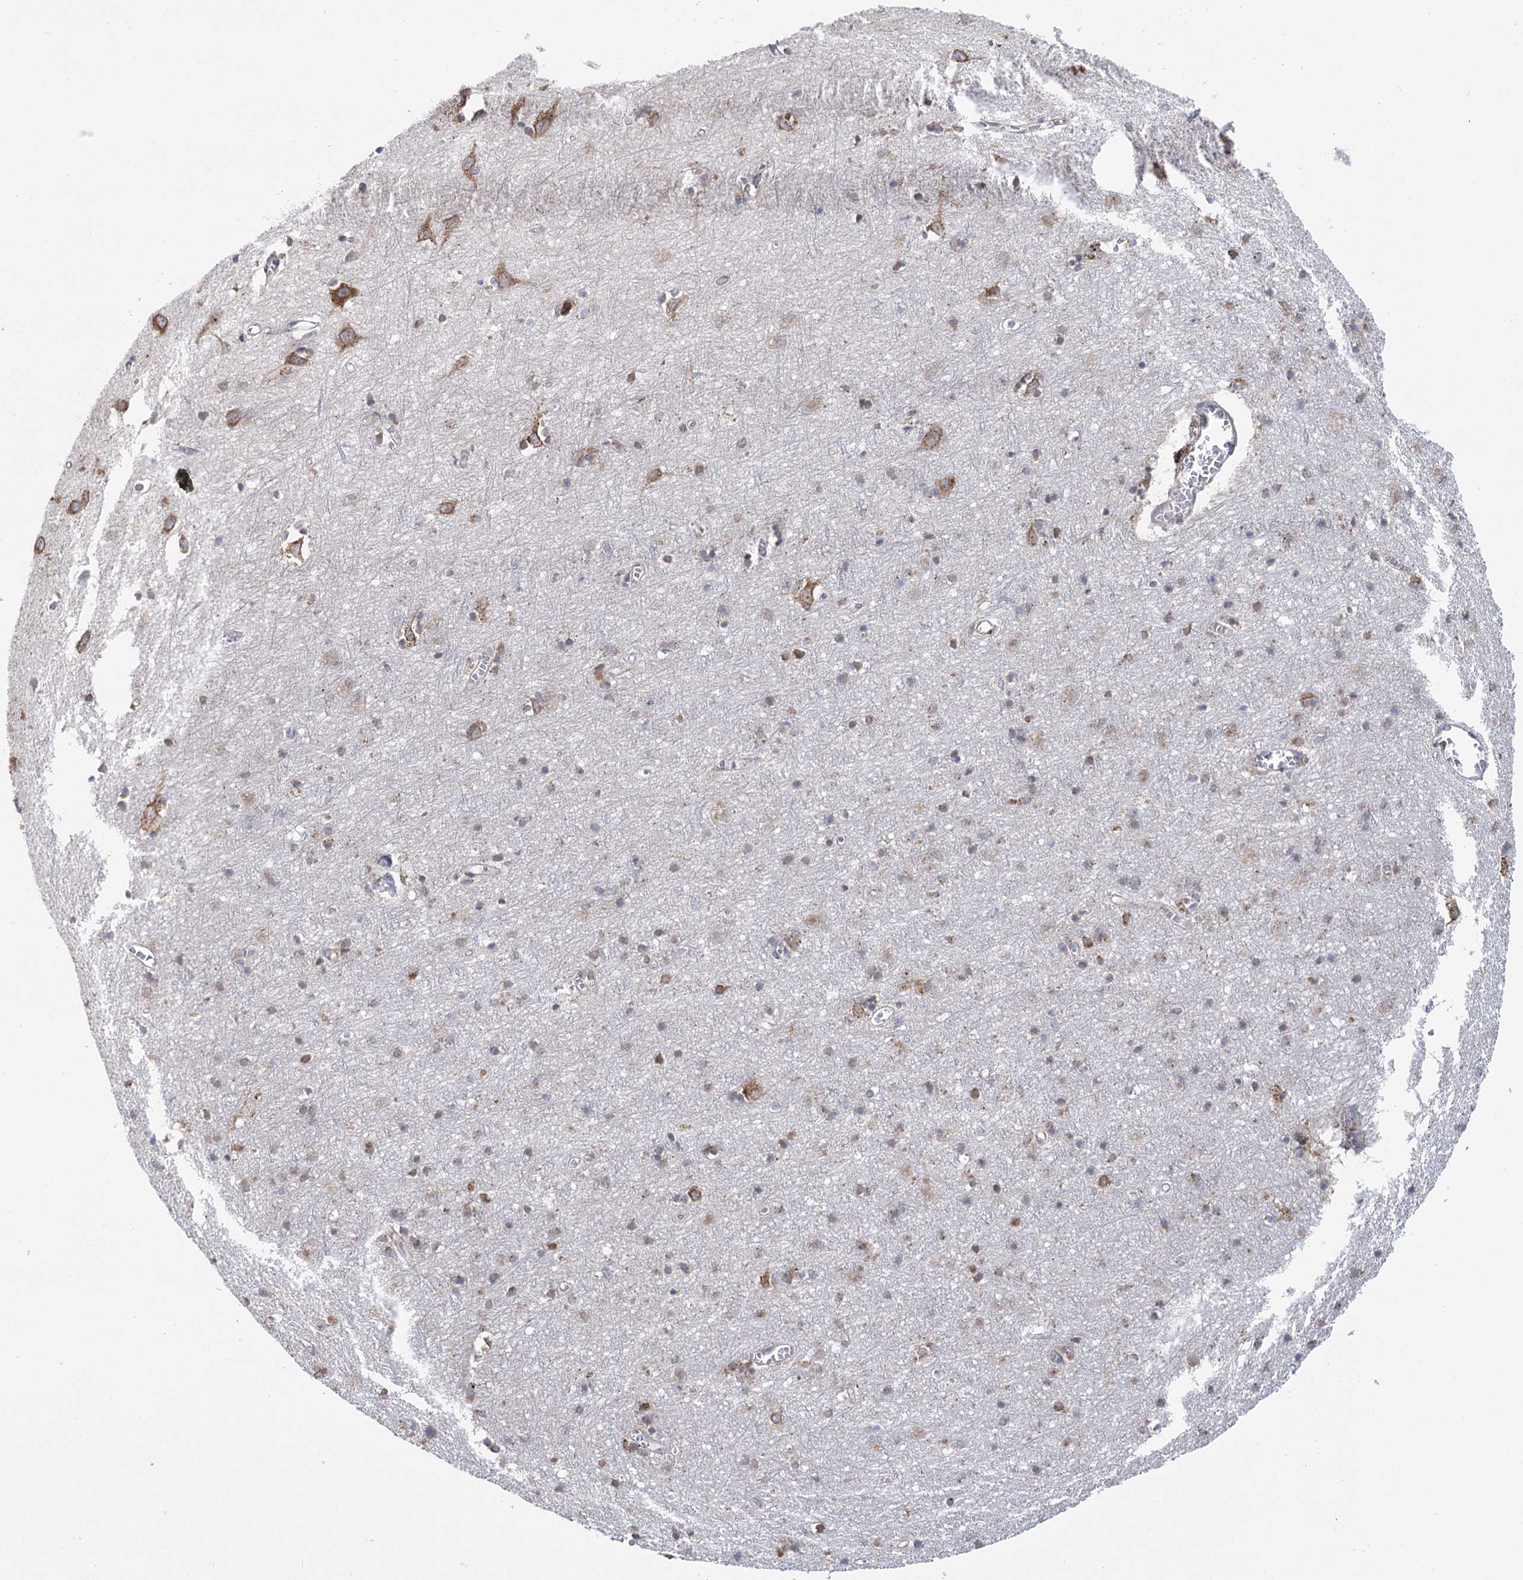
{"staining": {"intensity": "negative", "quantity": "none", "location": "none"}, "tissue": "cerebral cortex", "cell_type": "Endothelial cells", "image_type": "normal", "snomed": [{"axis": "morphology", "description": "Normal tissue, NOS"}, {"axis": "topography", "description": "Cerebral cortex"}], "caption": "IHC micrograph of unremarkable cerebral cortex: cerebral cortex stained with DAB (3,3'-diaminobenzidine) exhibits no significant protein staining in endothelial cells. (DAB (3,3'-diaminobenzidine) immunohistochemistry visualized using brightfield microscopy, high magnification).", "gene": "METTL24", "patient": {"sex": "female", "age": 64}}